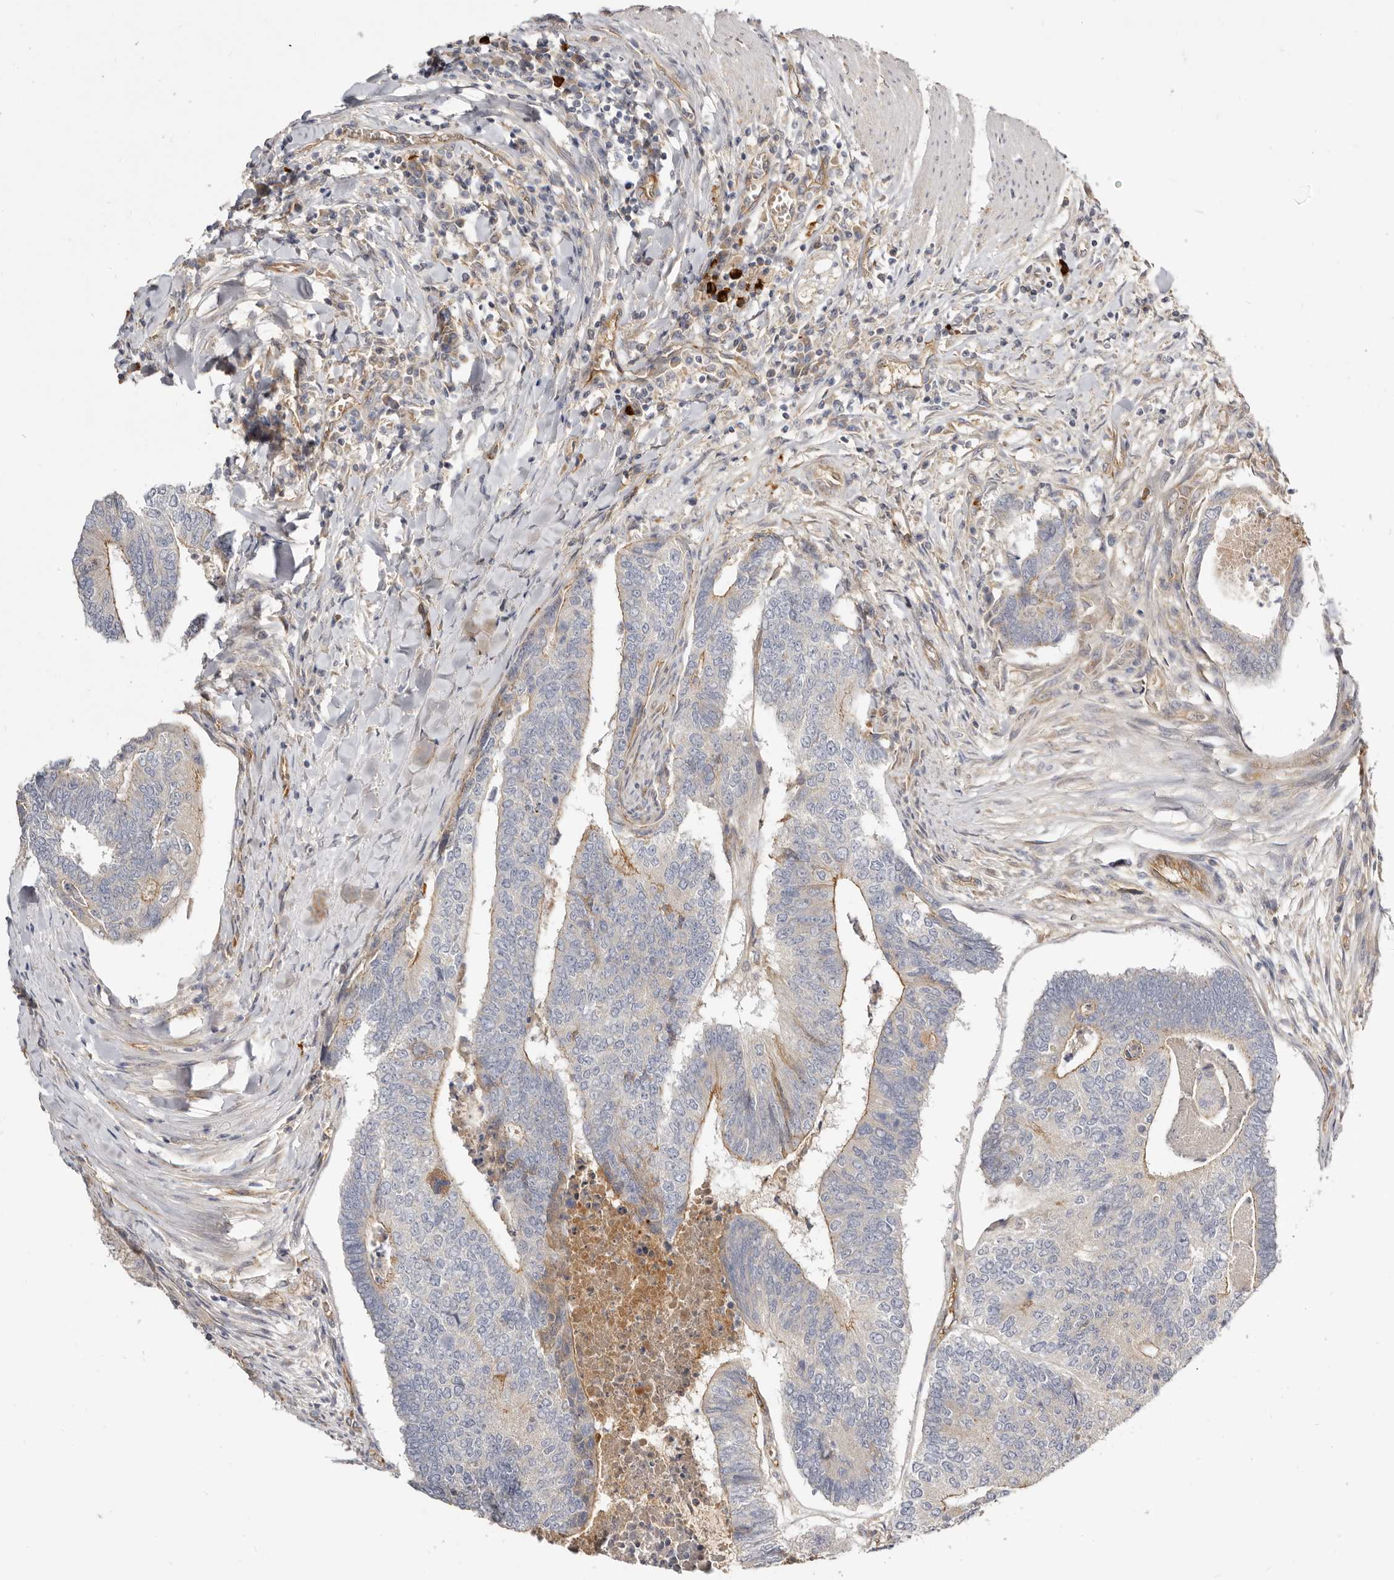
{"staining": {"intensity": "weak", "quantity": "<25%", "location": "cytoplasmic/membranous"}, "tissue": "colorectal cancer", "cell_type": "Tumor cells", "image_type": "cancer", "snomed": [{"axis": "morphology", "description": "Adenocarcinoma, NOS"}, {"axis": "topography", "description": "Colon"}], "caption": "Tumor cells are negative for brown protein staining in colorectal cancer. (DAB IHC with hematoxylin counter stain).", "gene": "ADAMTS9", "patient": {"sex": "female", "age": 67}}